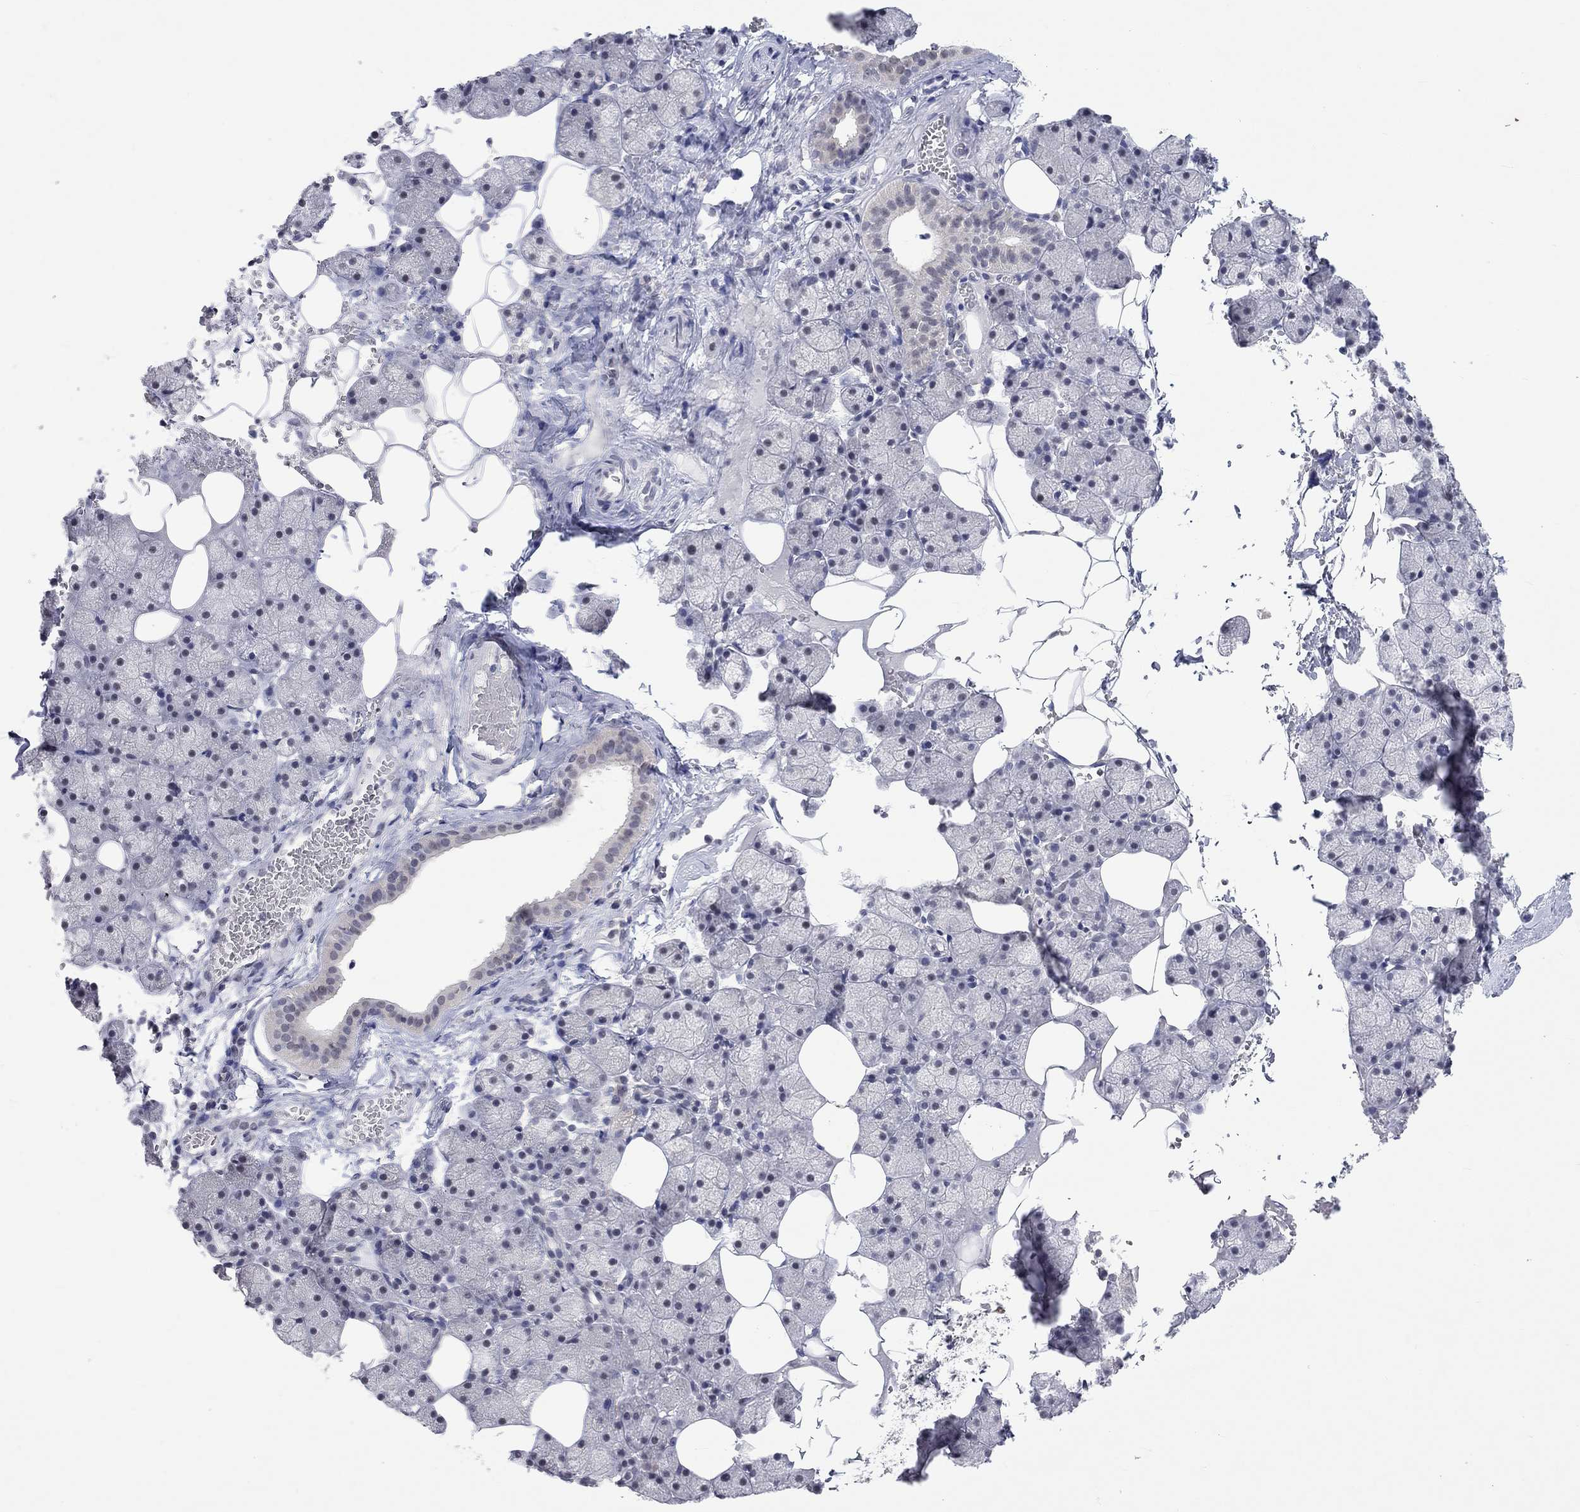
{"staining": {"intensity": "weak", "quantity": "<25%", "location": "cytoplasmic/membranous"}, "tissue": "salivary gland", "cell_type": "Glandular cells", "image_type": "normal", "snomed": [{"axis": "morphology", "description": "Normal tissue, NOS"}, {"axis": "topography", "description": "Salivary gland"}], "caption": "Salivary gland stained for a protein using immunohistochemistry demonstrates no staining glandular cells.", "gene": "TMEM143", "patient": {"sex": "male", "age": 38}}